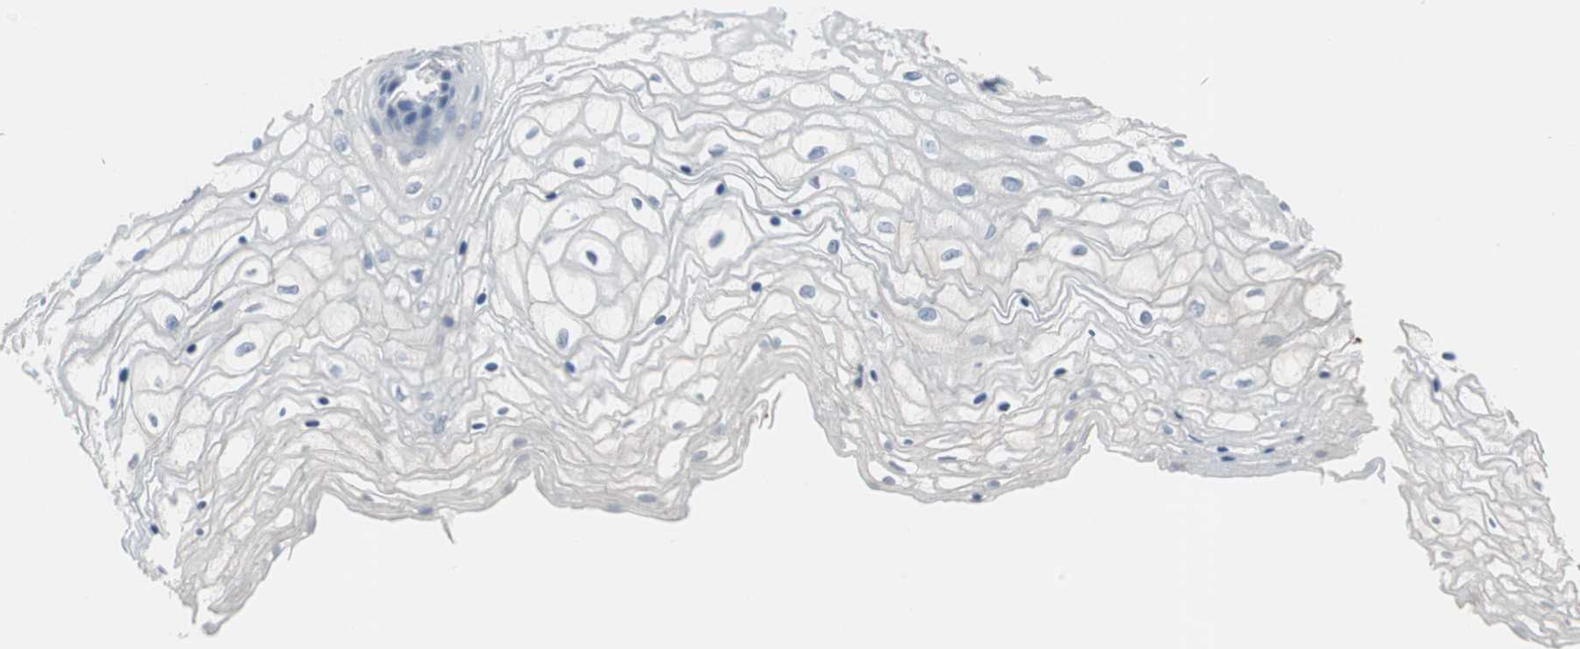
{"staining": {"intensity": "negative", "quantity": "none", "location": "none"}, "tissue": "vagina", "cell_type": "Squamous epithelial cells", "image_type": "normal", "snomed": [{"axis": "morphology", "description": "Normal tissue, NOS"}, {"axis": "topography", "description": "Vagina"}], "caption": "Squamous epithelial cells show no significant protein positivity in unremarkable vagina. (DAB immunohistochemistry (IHC), high magnification).", "gene": "MSTO1", "patient": {"sex": "female", "age": 34}}